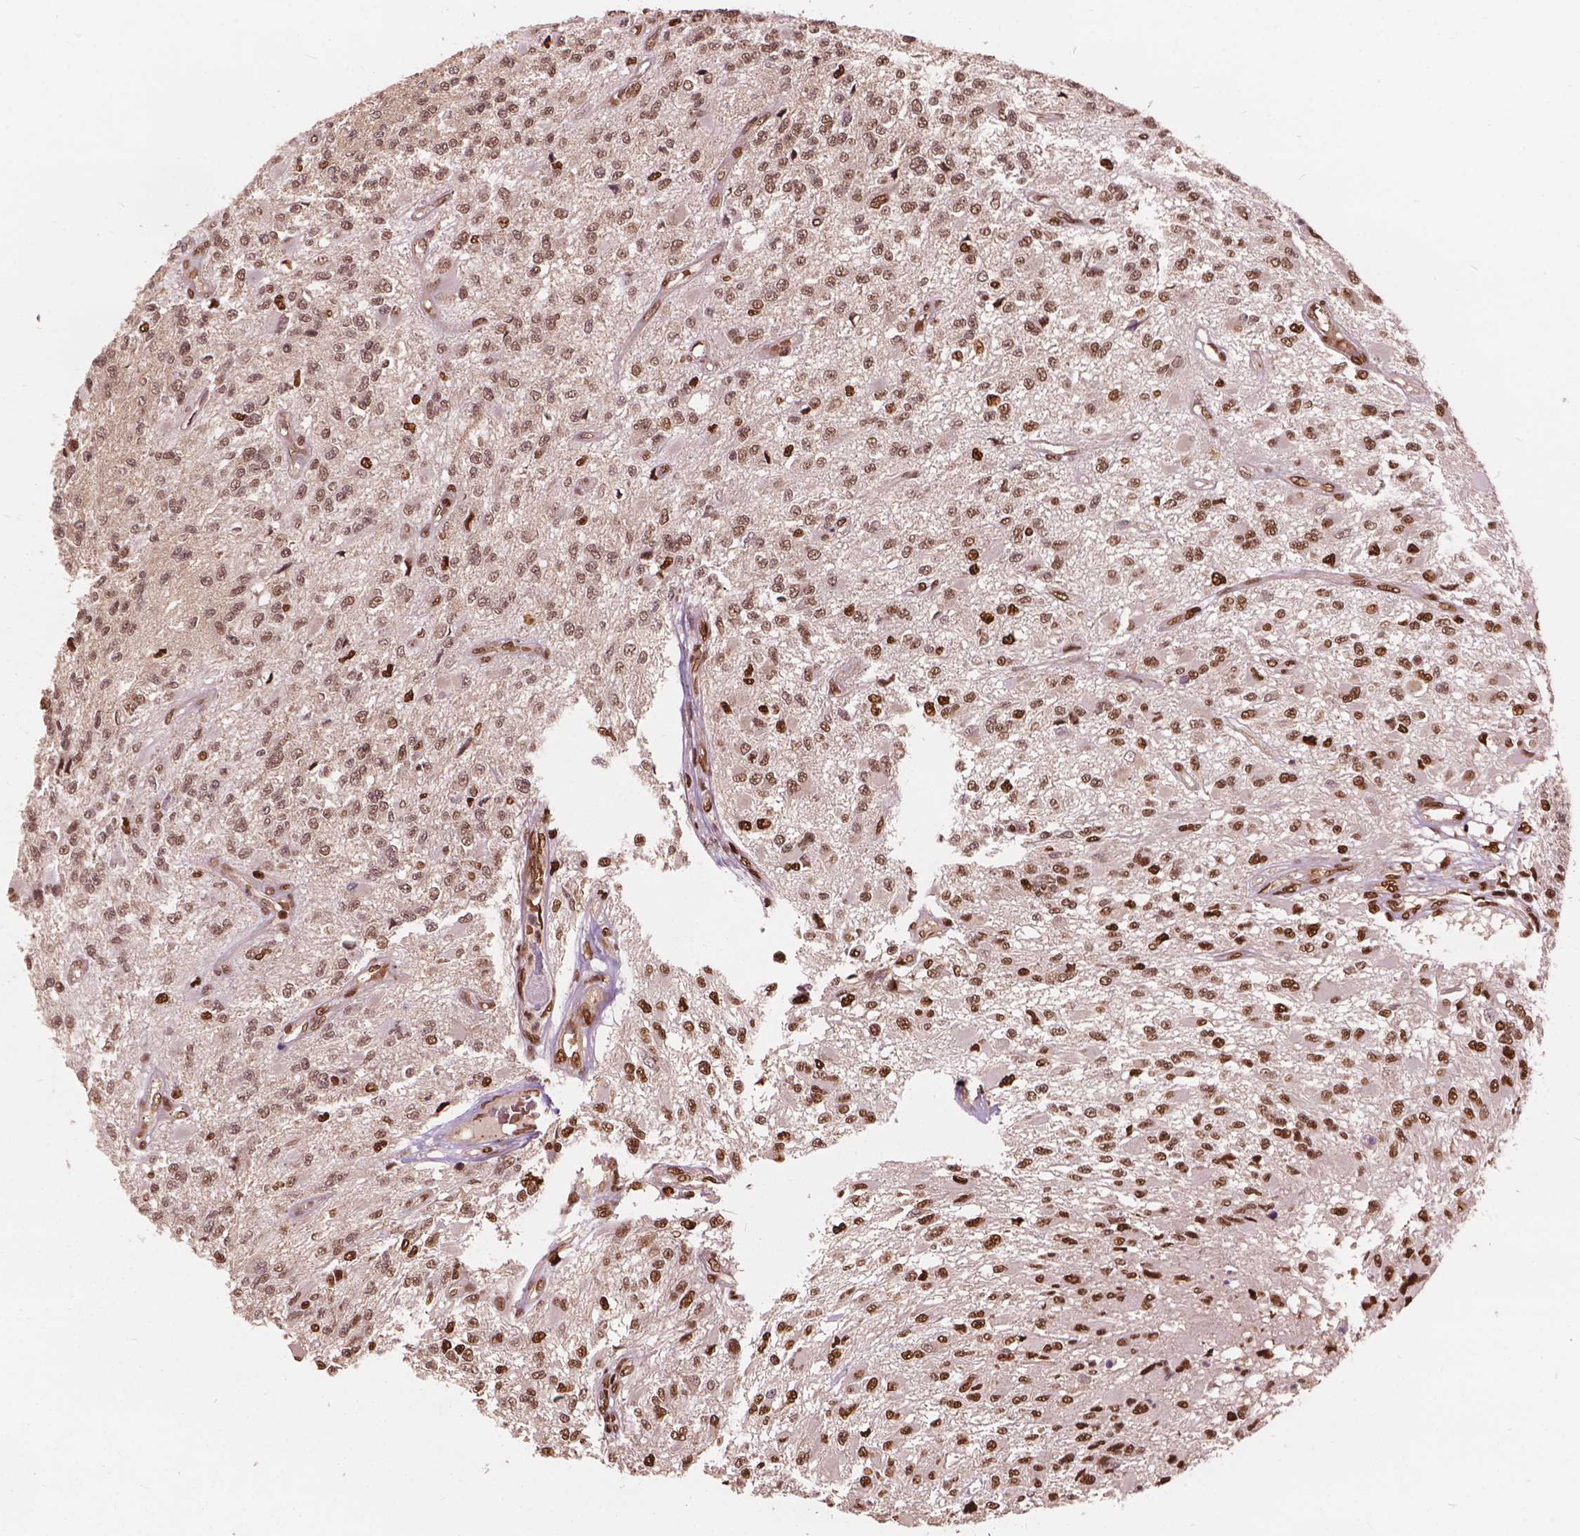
{"staining": {"intensity": "moderate", "quantity": ">75%", "location": "nuclear"}, "tissue": "glioma", "cell_type": "Tumor cells", "image_type": "cancer", "snomed": [{"axis": "morphology", "description": "Glioma, malignant, High grade"}, {"axis": "topography", "description": "Brain"}], "caption": "This histopathology image reveals malignant glioma (high-grade) stained with immunohistochemistry (IHC) to label a protein in brown. The nuclear of tumor cells show moderate positivity for the protein. Nuclei are counter-stained blue.", "gene": "ANP32B", "patient": {"sex": "female", "age": 63}}